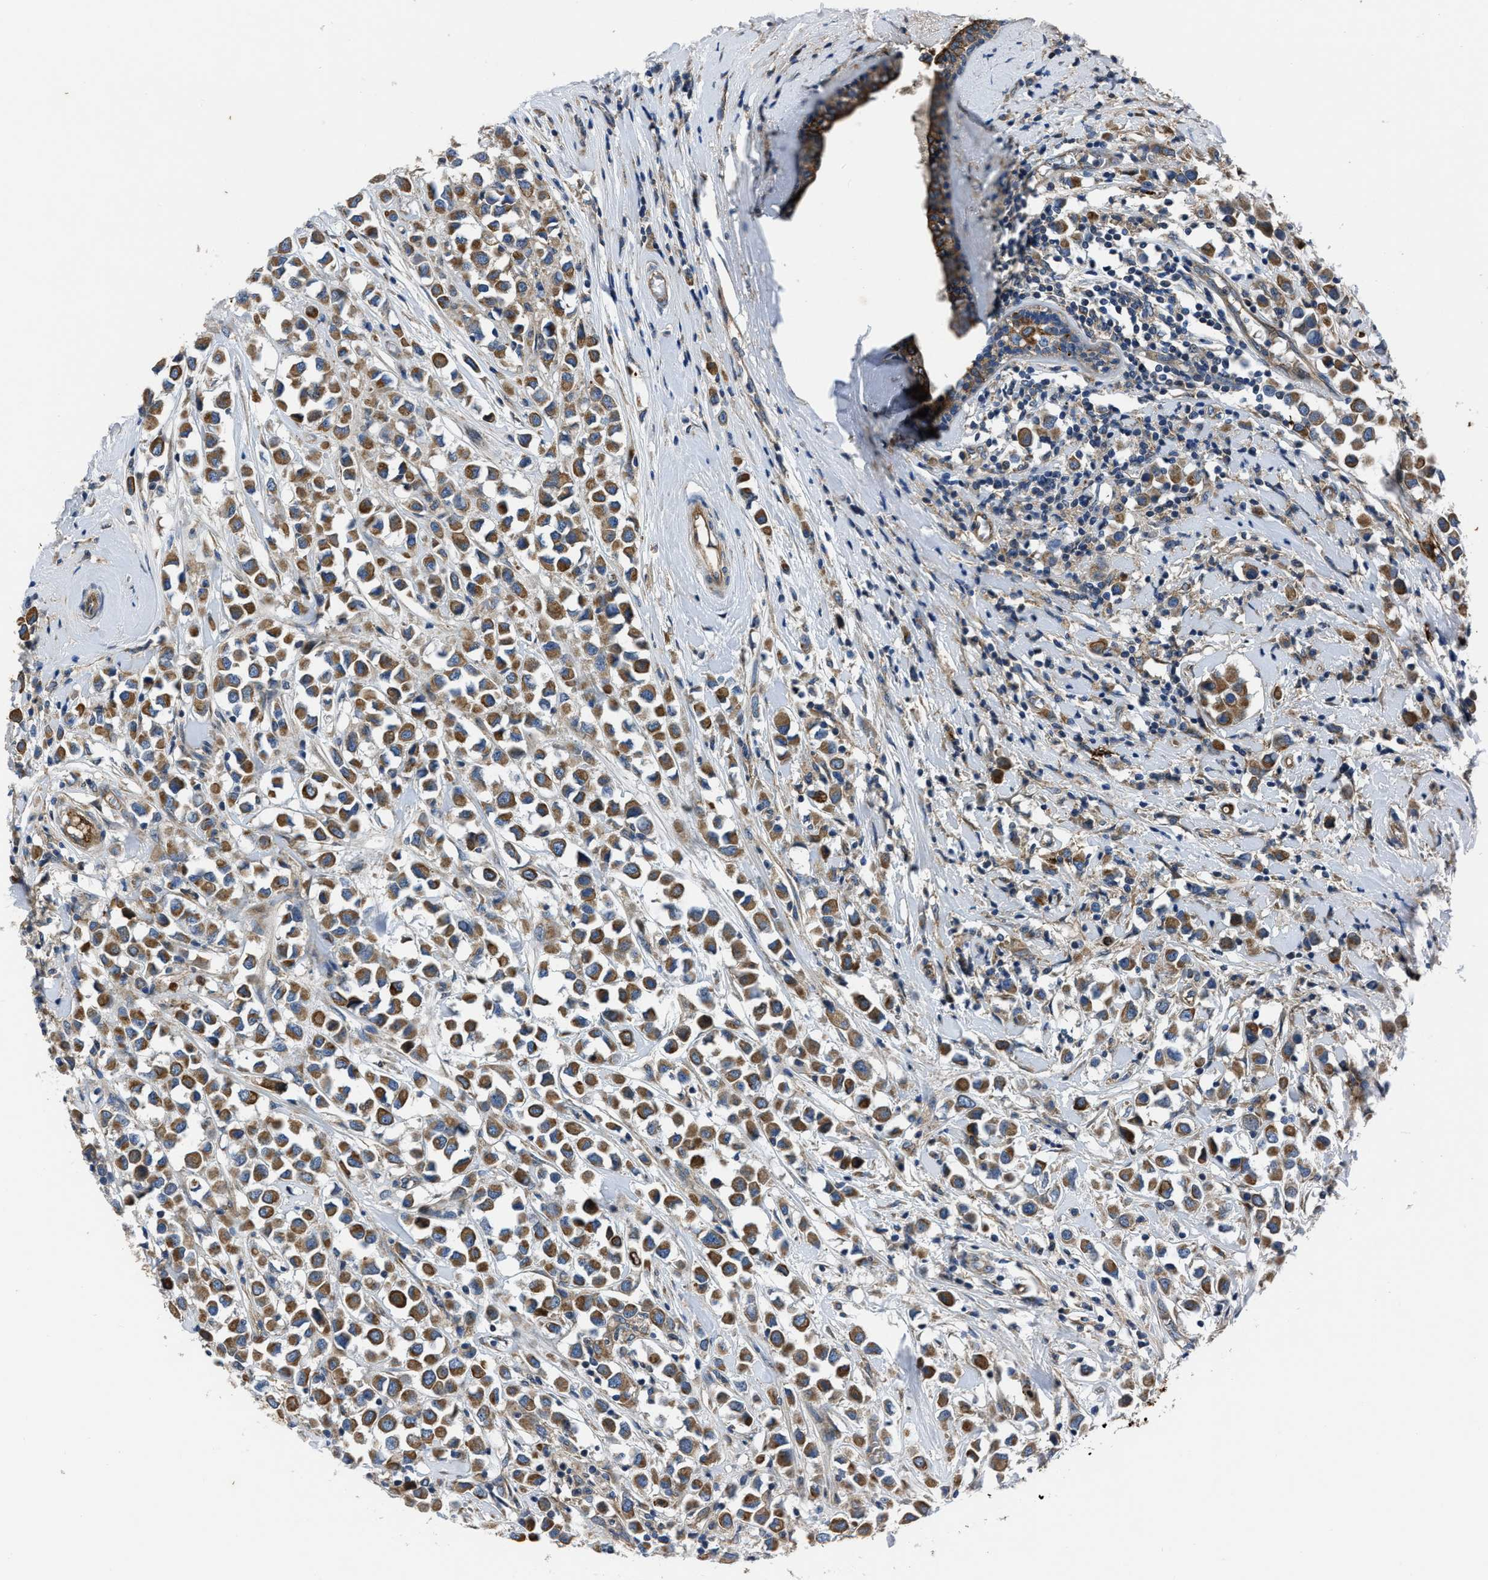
{"staining": {"intensity": "moderate", "quantity": ">75%", "location": "cytoplasmic/membranous"}, "tissue": "breast cancer", "cell_type": "Tumor cells", "image_type": "cancer", "snomed": [{"axis": "morphology", "description": "Duct carcinoma"}, {"axis": "topography", "description": "Breast"}], "caption": "Approximately >75% of tumor cells in breast intraductal carcinoma show moderate cytoplasmic/membranous protein expression as visualized by brown immunohistochemical staining.", "gene": "ERC1", "patient": {"sex": "female", "age": 61}}